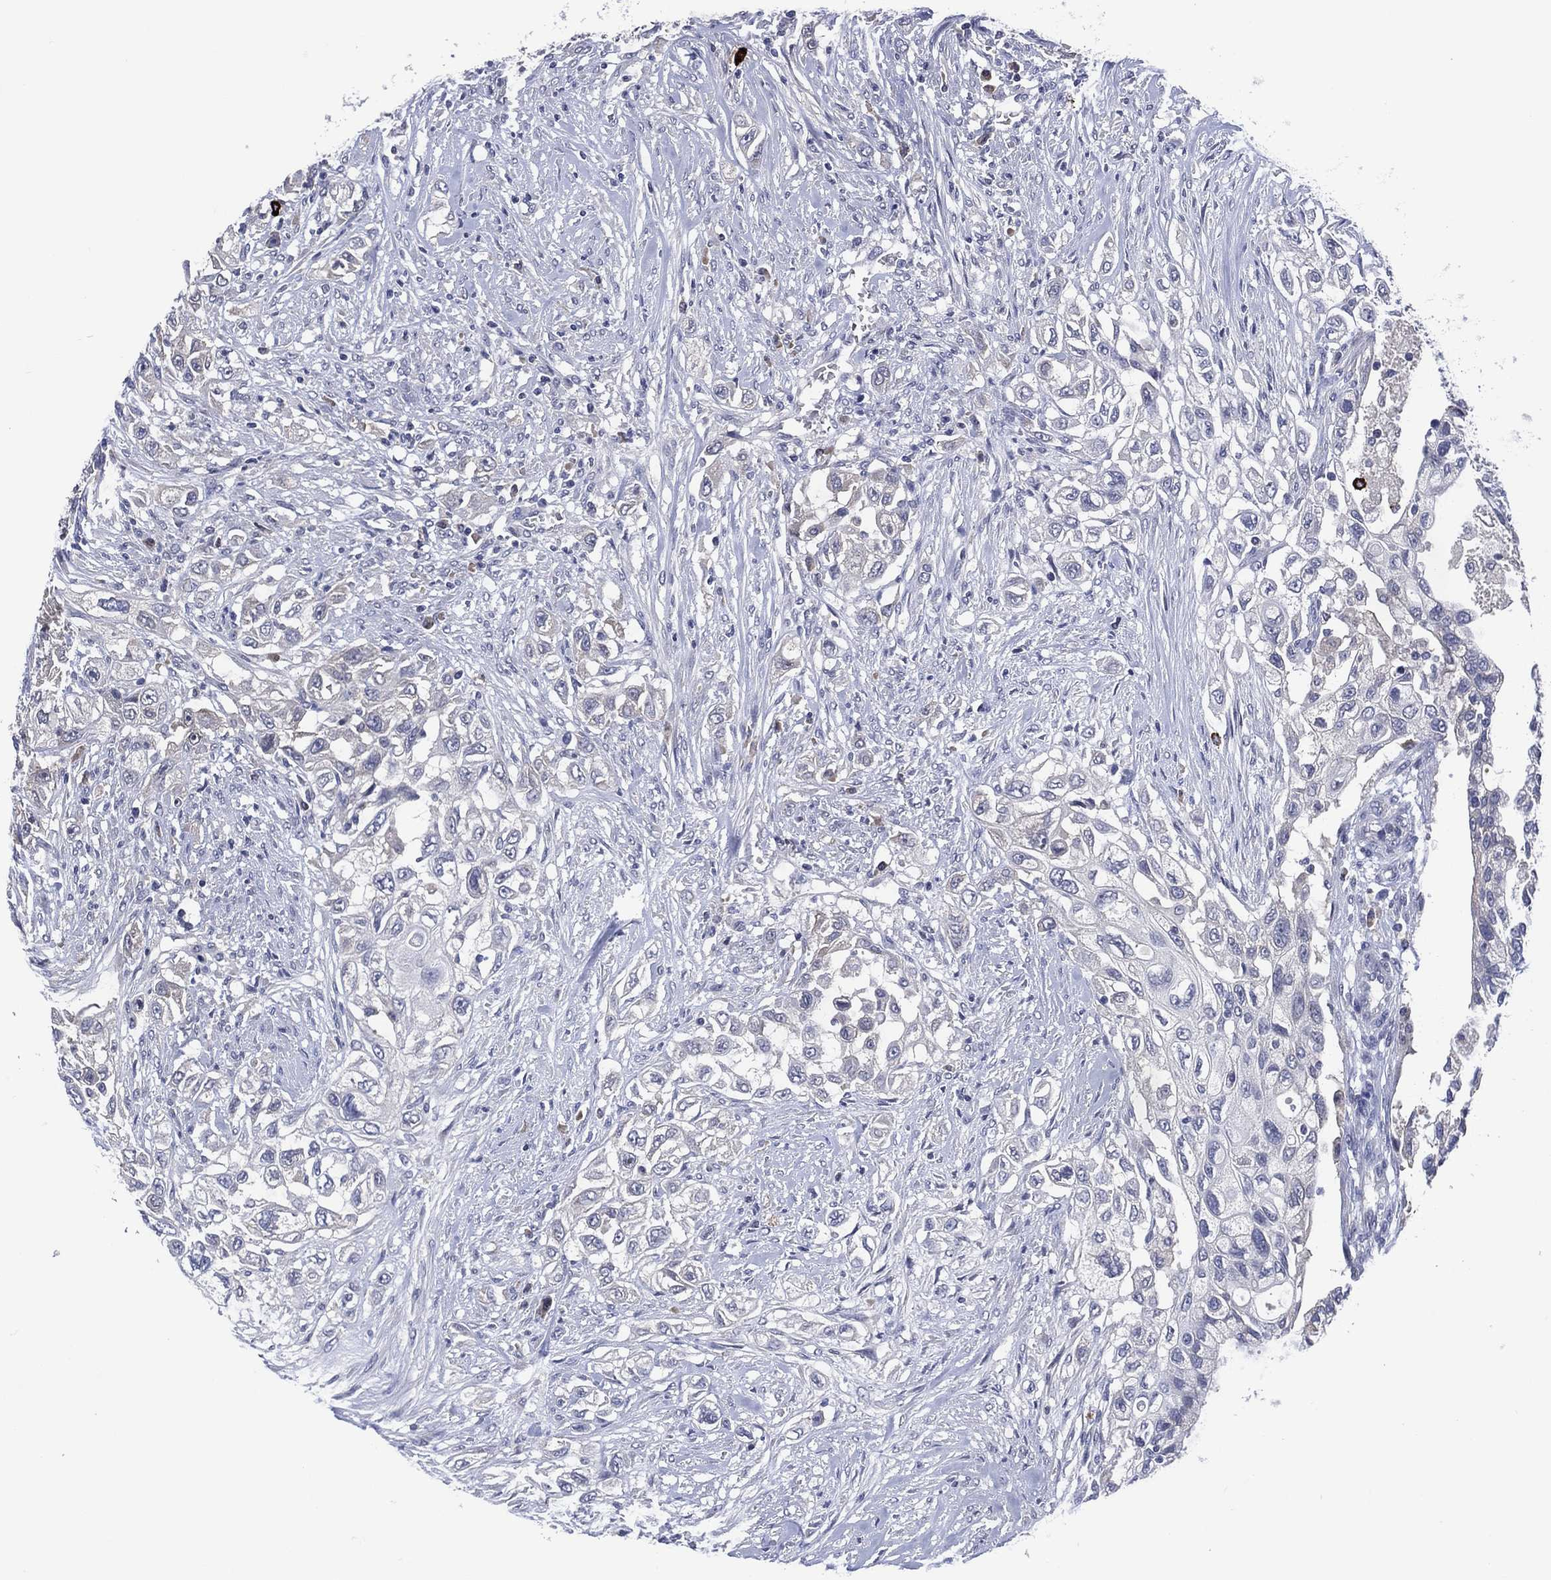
{"staining": {"intensity": "negative", "quantity": "none", "location": "none"}, "tissue": "urothelial cancer", "cell_type": "Tumor cells", "image_type": "cancer", "snomed": [{"axis": "morphology", "description": "Urothelial carcinoma, High grade"}, {"axis": "topography", "description": "Urinary bladder"}], "caption": "There is no significant expression in tumor cells of urothelial cancer.", "gene": "USP26", "patient": {"sex": "female", "age": 56}}